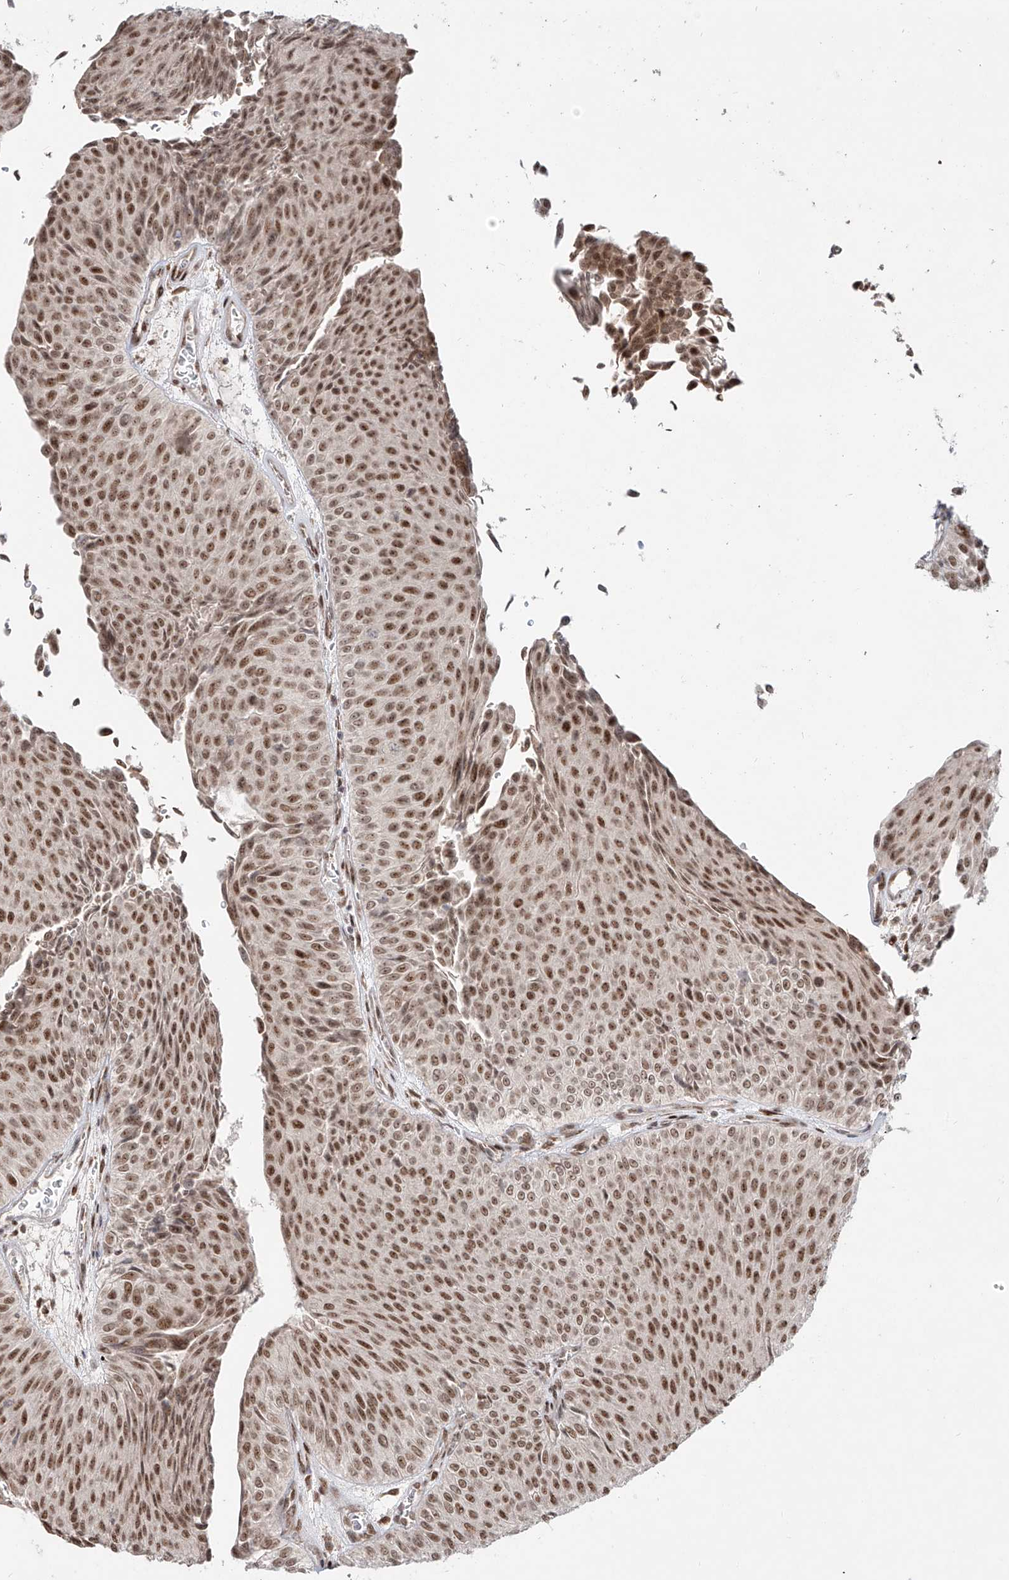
{"staining": {"intensity": "moderate", "quantity": ">75%", "location": "nuclear"}, "tissue": "urothelial cancer", "cell_type": "Tumor cells", "image_type": "cancer", "snomed": [{"axis": "morphology", "description": "Urothelial carcinoma, Low grade"}, {"axis": "topography", "description": "Urinary bladder"}], "caption": "There is medium levels of moderate nuclear positivity in tumor cells of urothelial cancer, as demonstrated by immunohistochemical staining (brown color).", "gene": "ZNF710", "patient": {"sex": "male", "age": 78}}